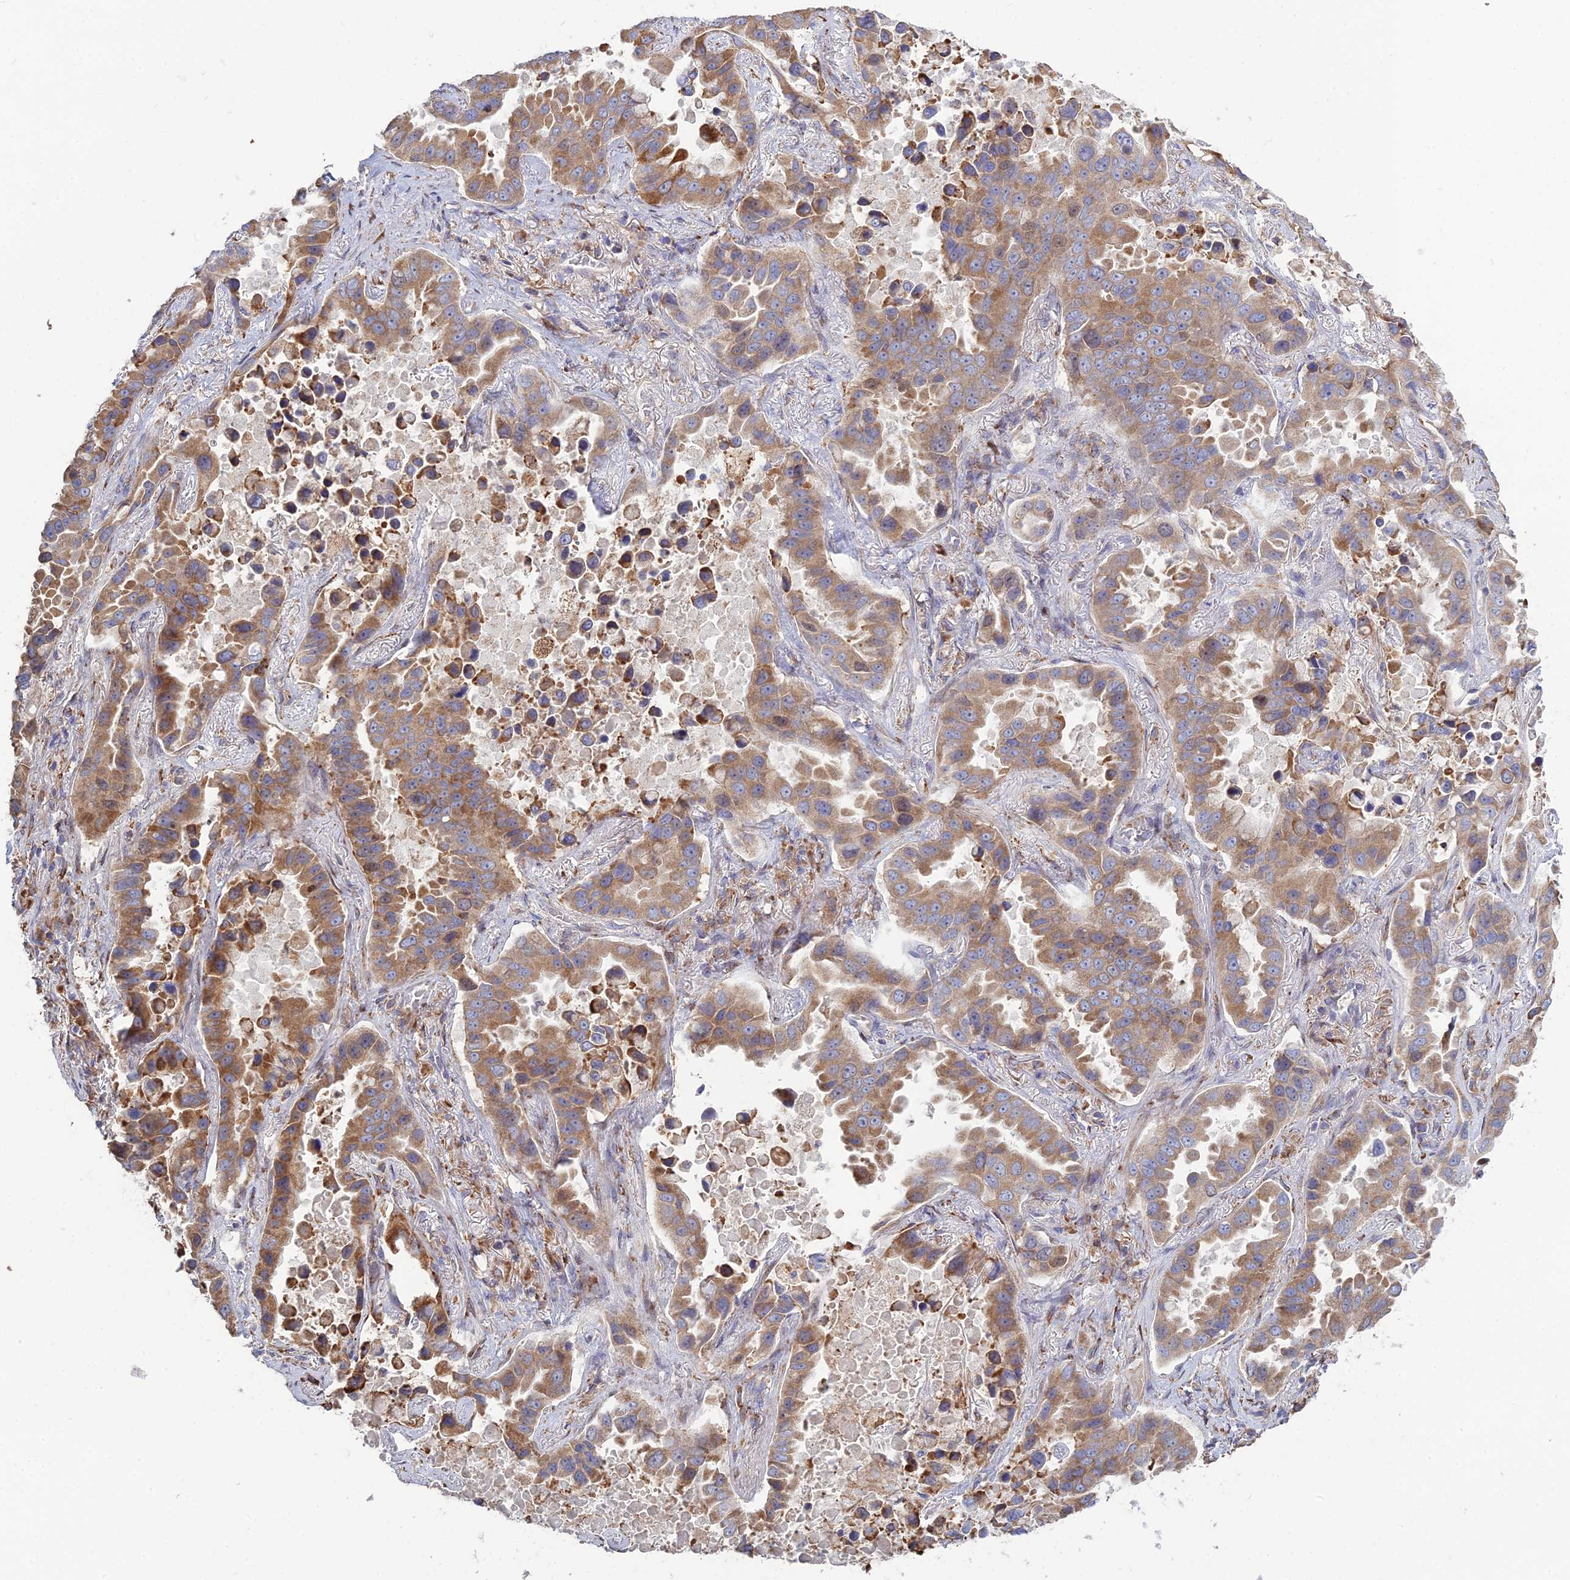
{"staining": {"intensity": "moderate", "quantity": ">75%", "location": "cytoplasmic/membranous"}, "tissue": "lung cancer", "cell_type": "Tumor cells", "image_type": "cancer", "snomed": [{"axis": "morphology", "description": "Adenocarcinoma, NOS"}, {"axis": "topography", "description": "Lung"}], "caption": "IHC micrograph of neoplastic tissue: human lung cancer stained using immunohistochemistry (IHC) exhibits medium levels of moderate protein expression localized specifically in the cytoplasmic/membranous of tumor cells, appearing as a cytoplasmic/membranous brown color.", "gene": "TRAPPC6A", "patient": {"sex": "male", "age": 64}}